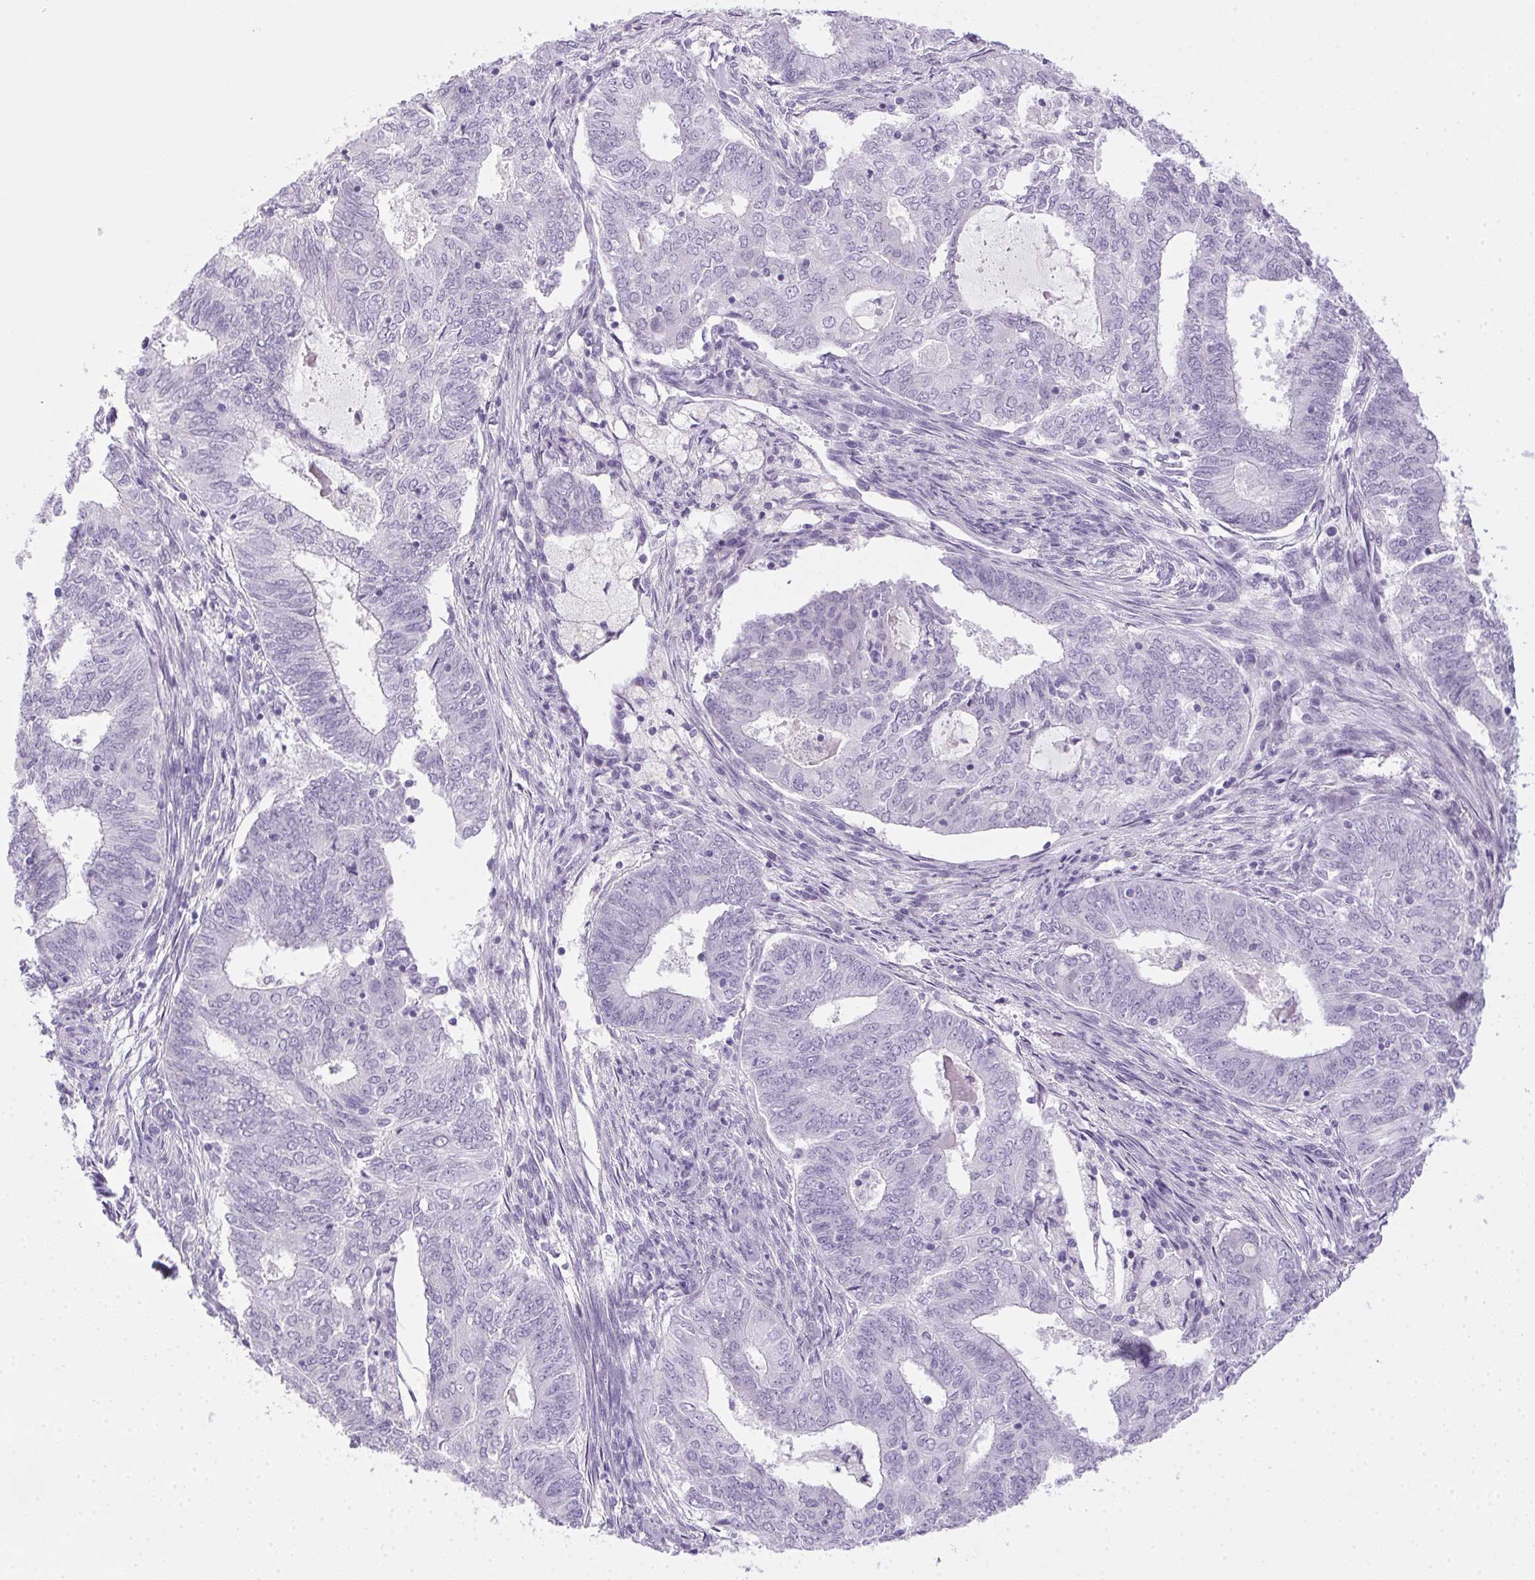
{"staining": {"intensity": "negative", "quantity": "none", "location": "none"}, "tissue": "endometrial cancer", "cell_type": "Tumor cells", "image_type": "cancer", "snomed": [{"axis": "morphology", "description": "Adenocarcinoma, NOS"}, {"axis": "topography", "description": "Endometrium"}], "caption": "Tumor cells are negative for brown protein staining in endometrial cancer (adenocarcinoma).", "gene": "POPDC2", "patient": {"sex": "female", "age": 62}}